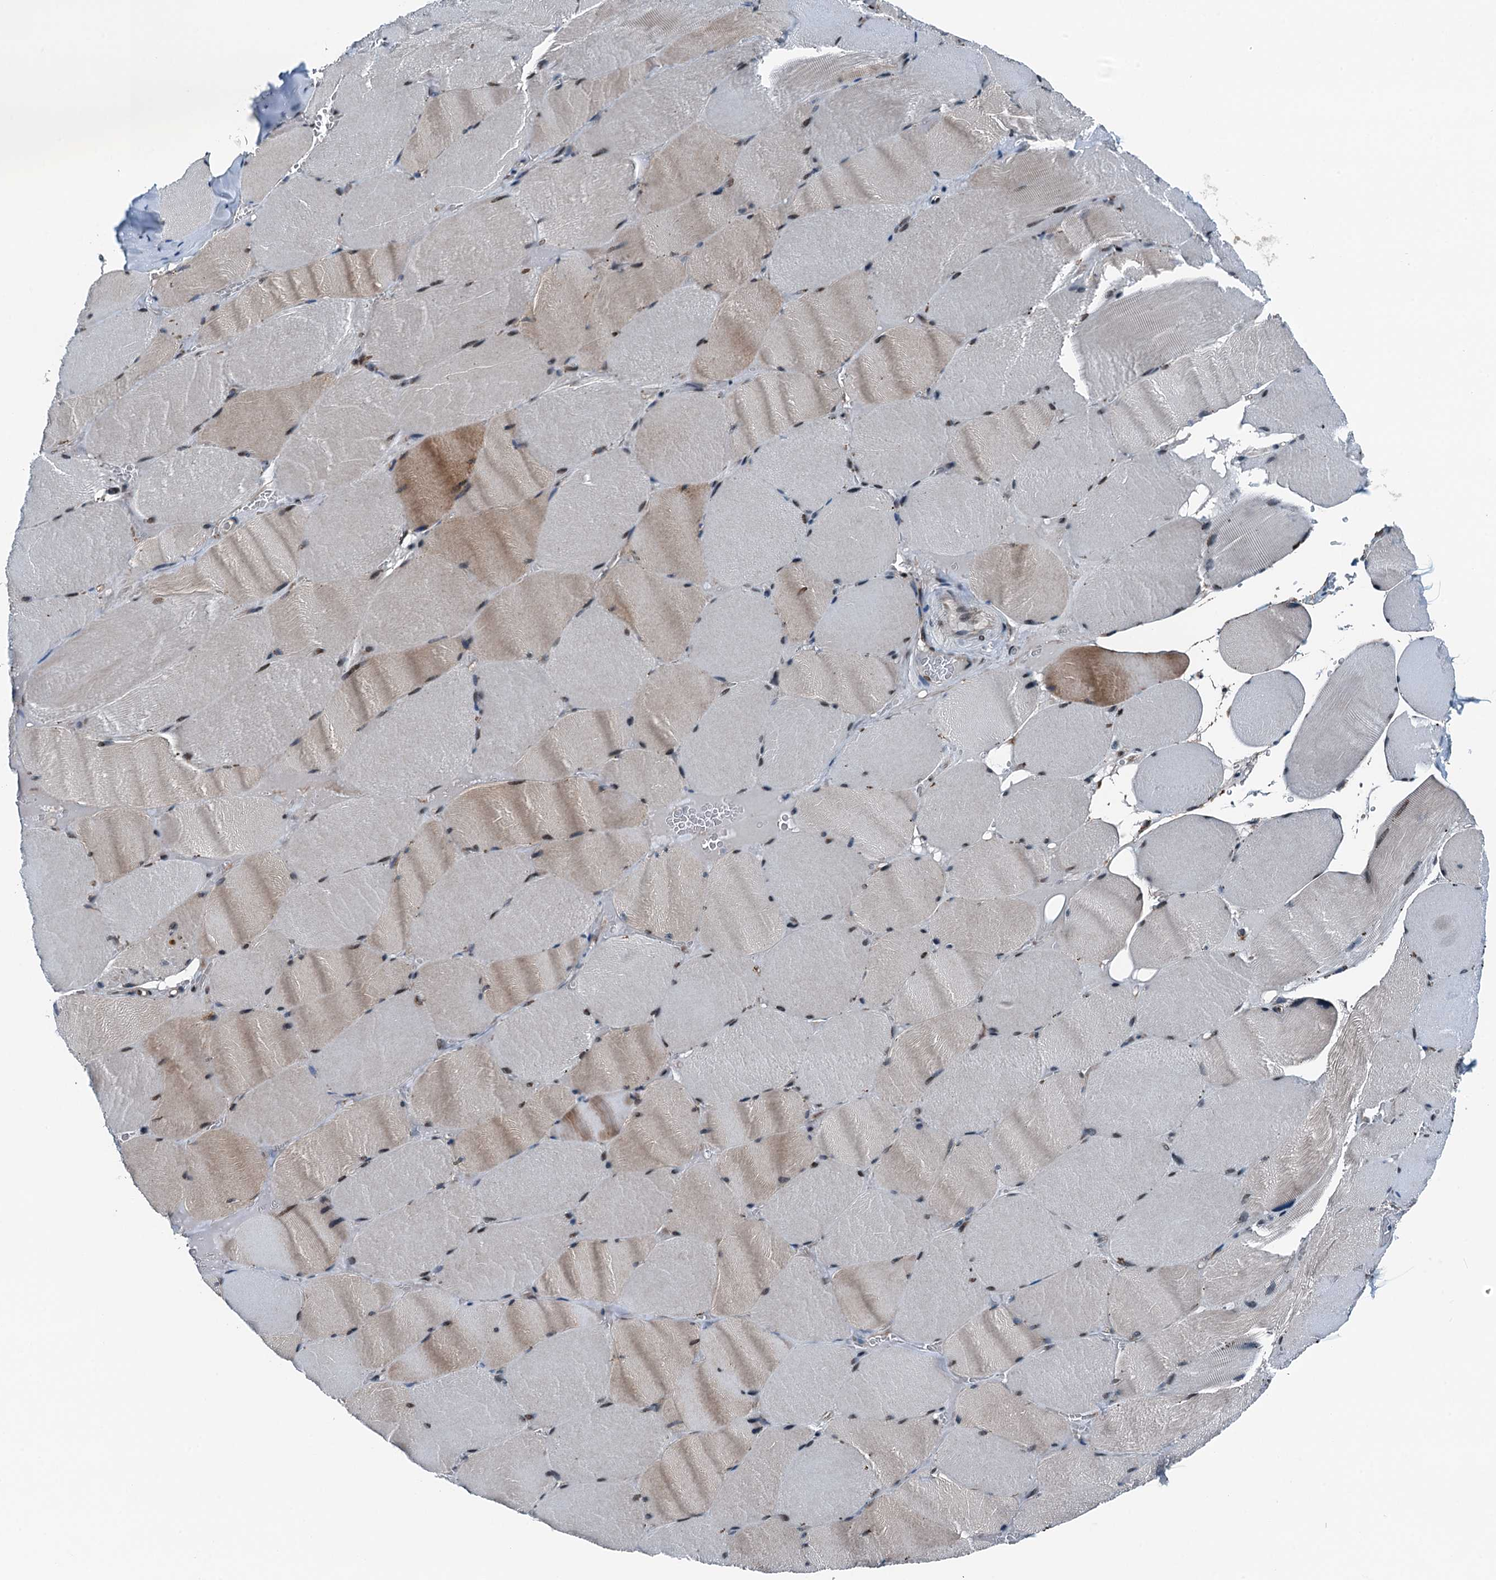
{"staining": {"intensity": "moderate", "quantity": "25%-75%", "location": "cytoplasmic/membranous,nuclear"}, "tissue": "skeletal muscle", "cell_type": "Myocytes", "image_type": "normal", "snomed": [{"axis": "morphology", "description": "Normal tissue, NOS"}, {"axis": "topography", "description": "Skeletal muscle"}, {"axis": "topography", "description": "Head-Neck"}], "caption": "Skeletal muscle stained for a protein exhibits moderate cytoplasmic/membranous,nuclear positivity in myocytes.", "gene": "TAMALIN", "patient": {"sex": "male", "age": 66}}